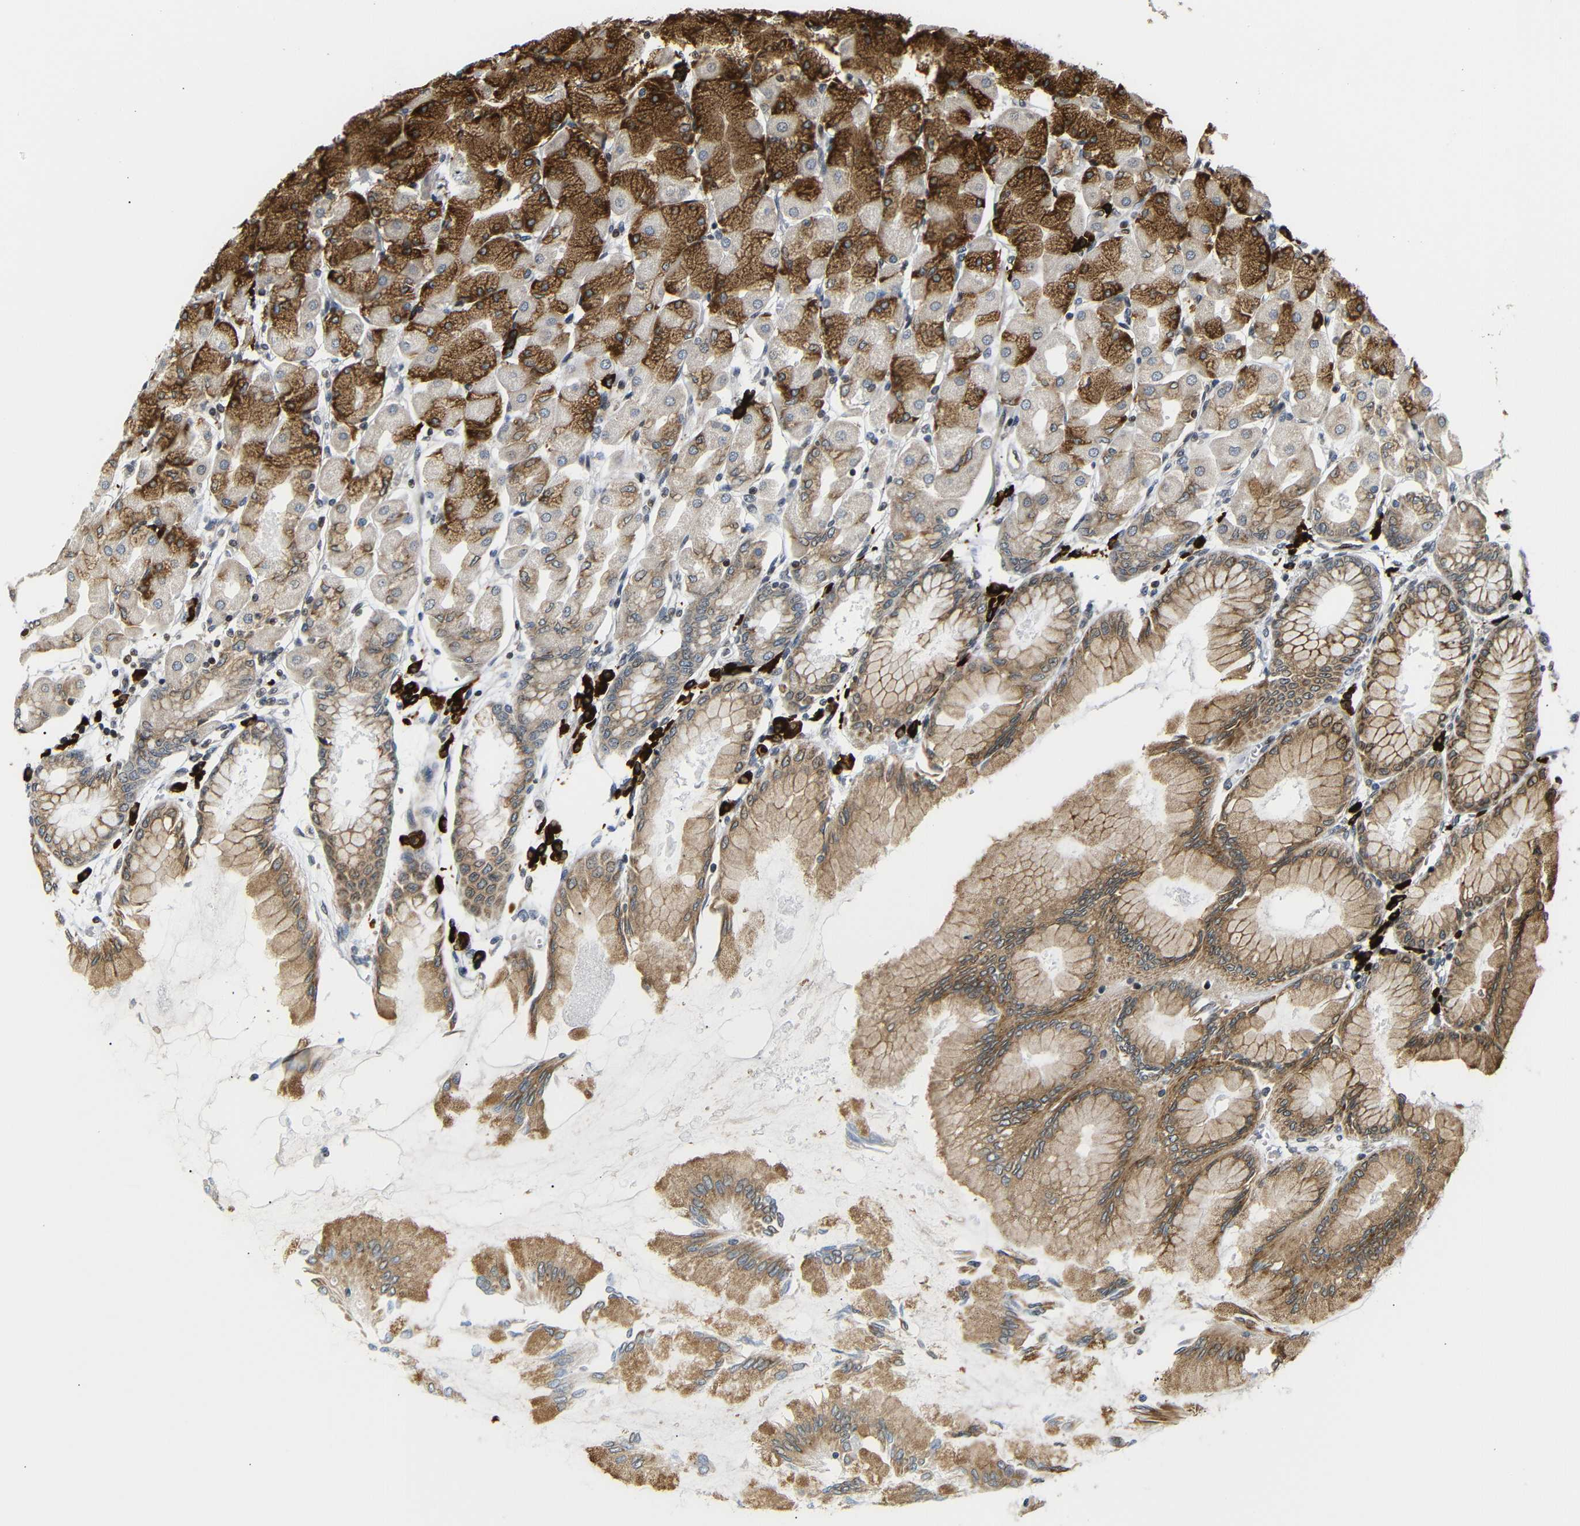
{"staining": {"intensity": "strong", "quantity": ">75%", "location": "cytoplasmic/membranous"}, "tissue": "stomach", "cell_type": "Glandular cells", "image_type": "normal", "snomed": [{"axis": "morphology", "description": "Normal tissue, NOS"}, {"axis": "topography", "description": "Stomach, upper"}], "caption": "IHC staining of benign stomach, which exhibits high levels of strong cytoplasmic/membranous staining in about >75% of glandular cells indicating strong cytoplasmic/membranous protein expression. The staining was performed using DAB (3,3'-diaminobenzidine) (brown) for protein detection and nuclei were counterstained in hematoxylin (blue).", "gene": "SPCS2", "patient": {"sex": "female", "age": 56}}